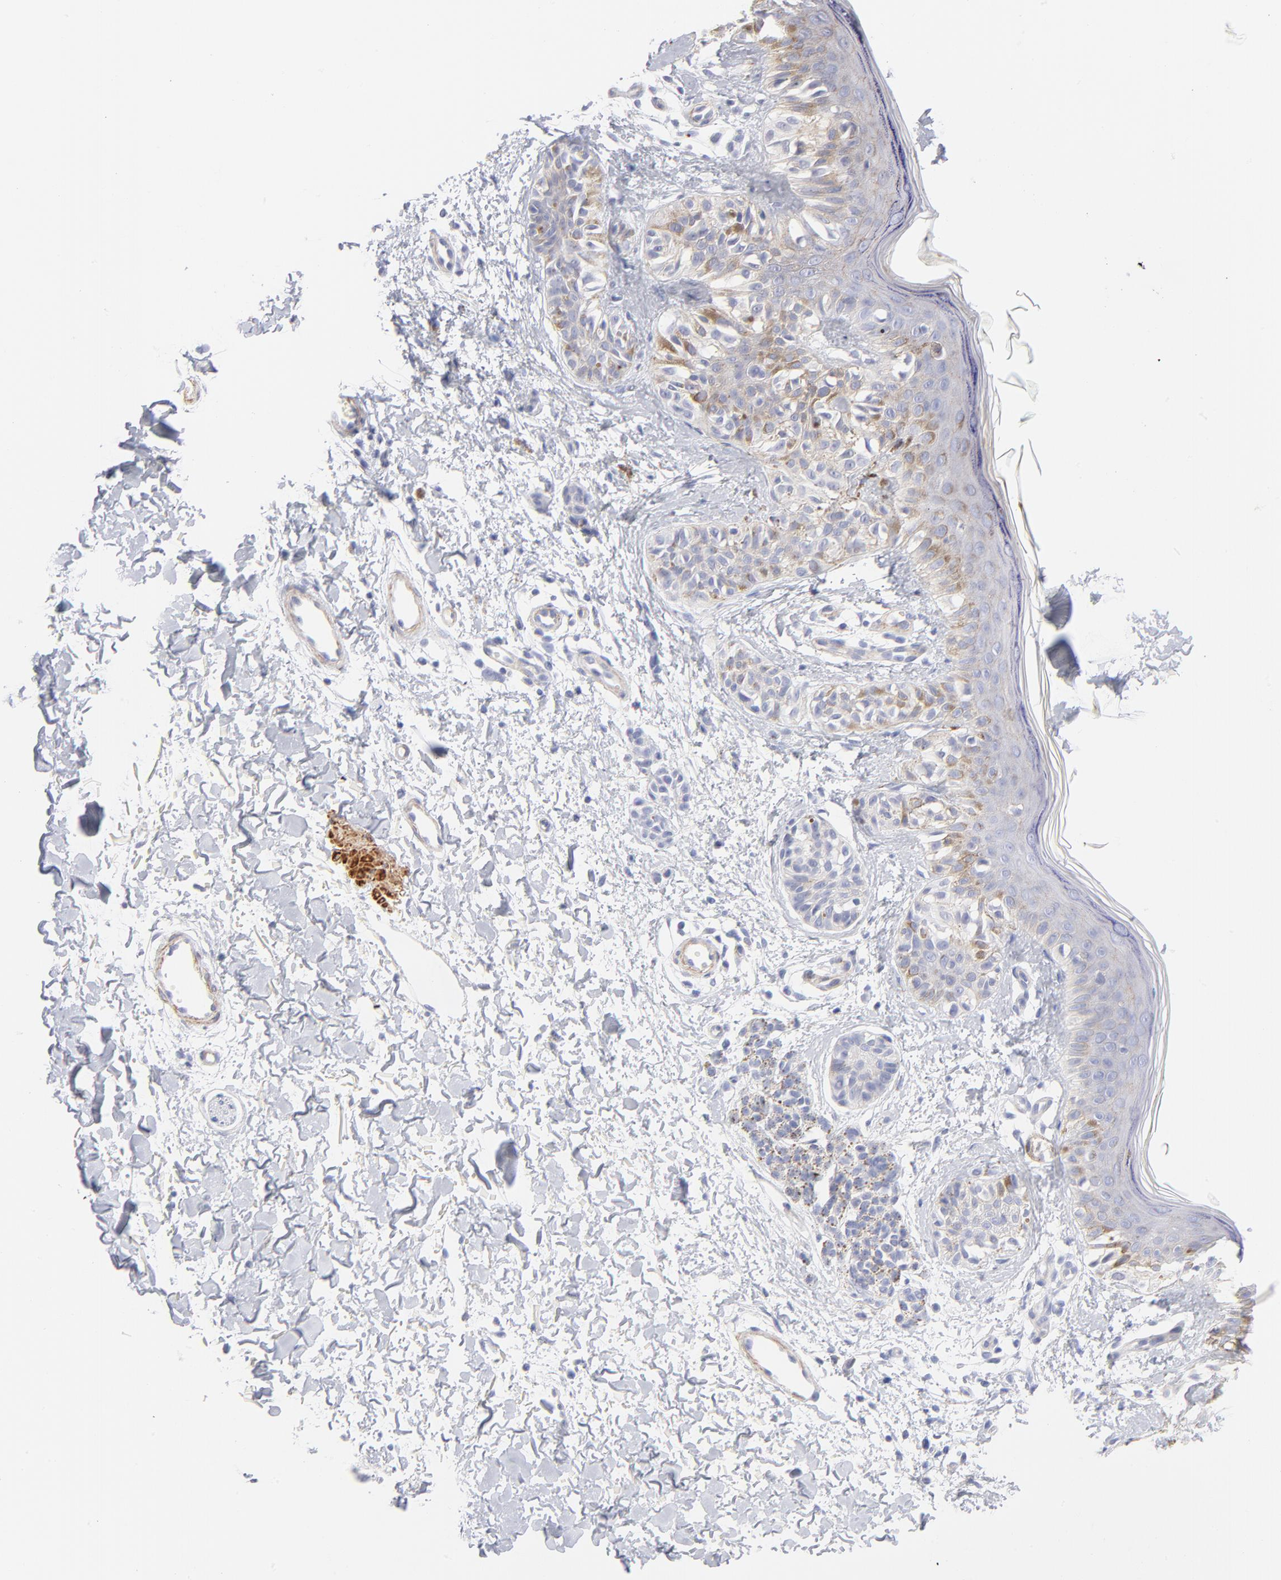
{"staining": {"intensity": "weak", "quantity": "25%-75%", "location": "cytoplasmic/membranous"}, "tissue": "melanoma", "cell_type": "Tumor cells", "image_type": "cancer", "snomed": [{"axis": "morphology", "description": "Normal tissue, NOS"}, {"axis": "morphology", "description": "Malignant melanoma, NOS"}, {"axis": "topography", "description": "Skin"}], "caption": "Melanoma was stained to show a protein in brown. There is low levels of weak cytoplasmic/membranous staining in about 25%-75% of tumor cells.", "gene": "ACTA2", "patient": {"sex": "male", "age": 83}}